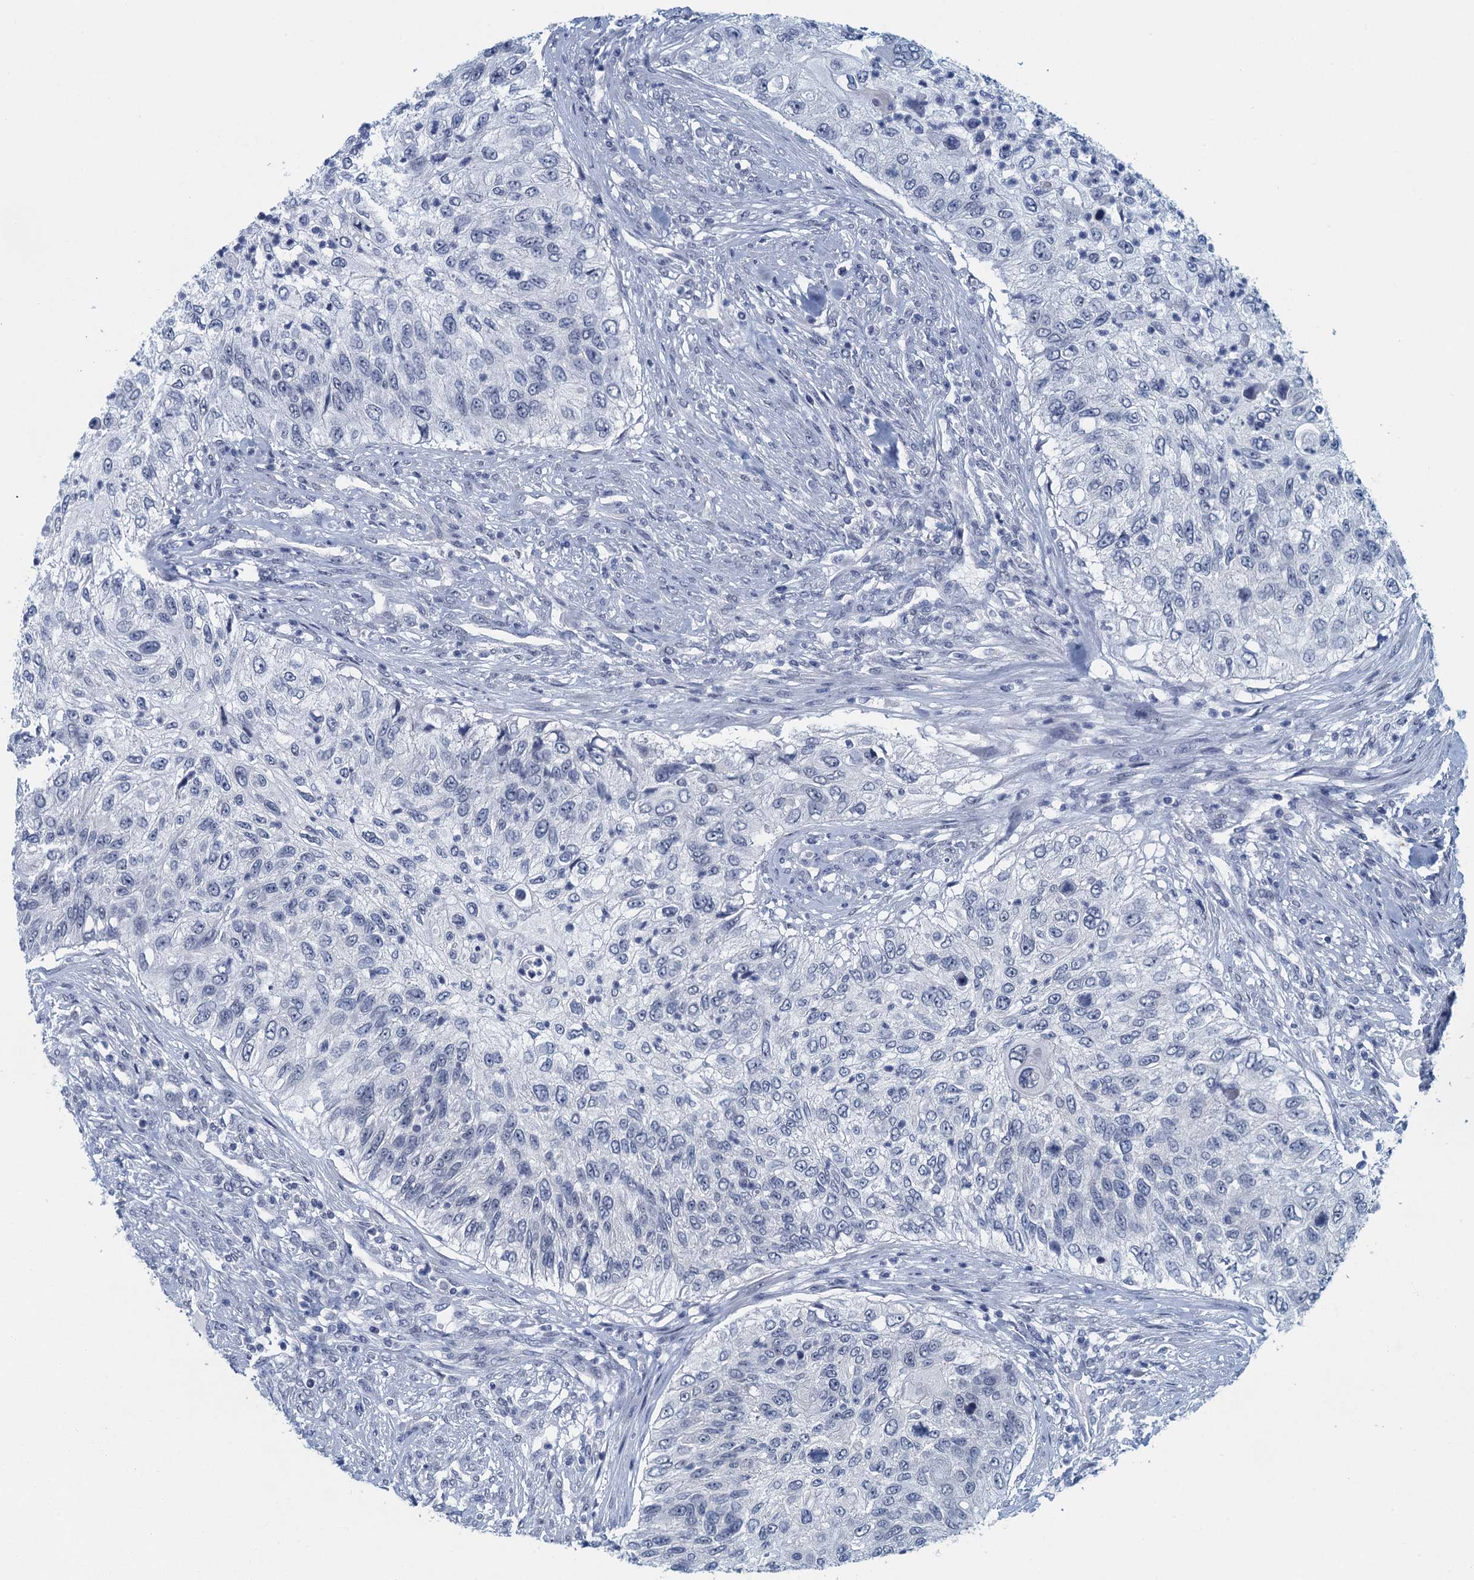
{"staining": {"intensity": "negative", "quantity": "none", "location": "none"}, "tissue": "urothelial cancer", "cell_type": "Tumor cells", "image_type": "cancer", "snomed": [{"axis": "morphology", "description": "Urothelial carcinoma, High grade"}, {"axis": "topography", "description": "Urinary bladder"}], "caption": "Human urothelial carcinoma (high-grade) stained for a protein using immunohistochemistry (IHC) displays no positivity in tumor cells.", "gene": "ENSG00000131152", "patient": {"sex": "female", "age": 60}}